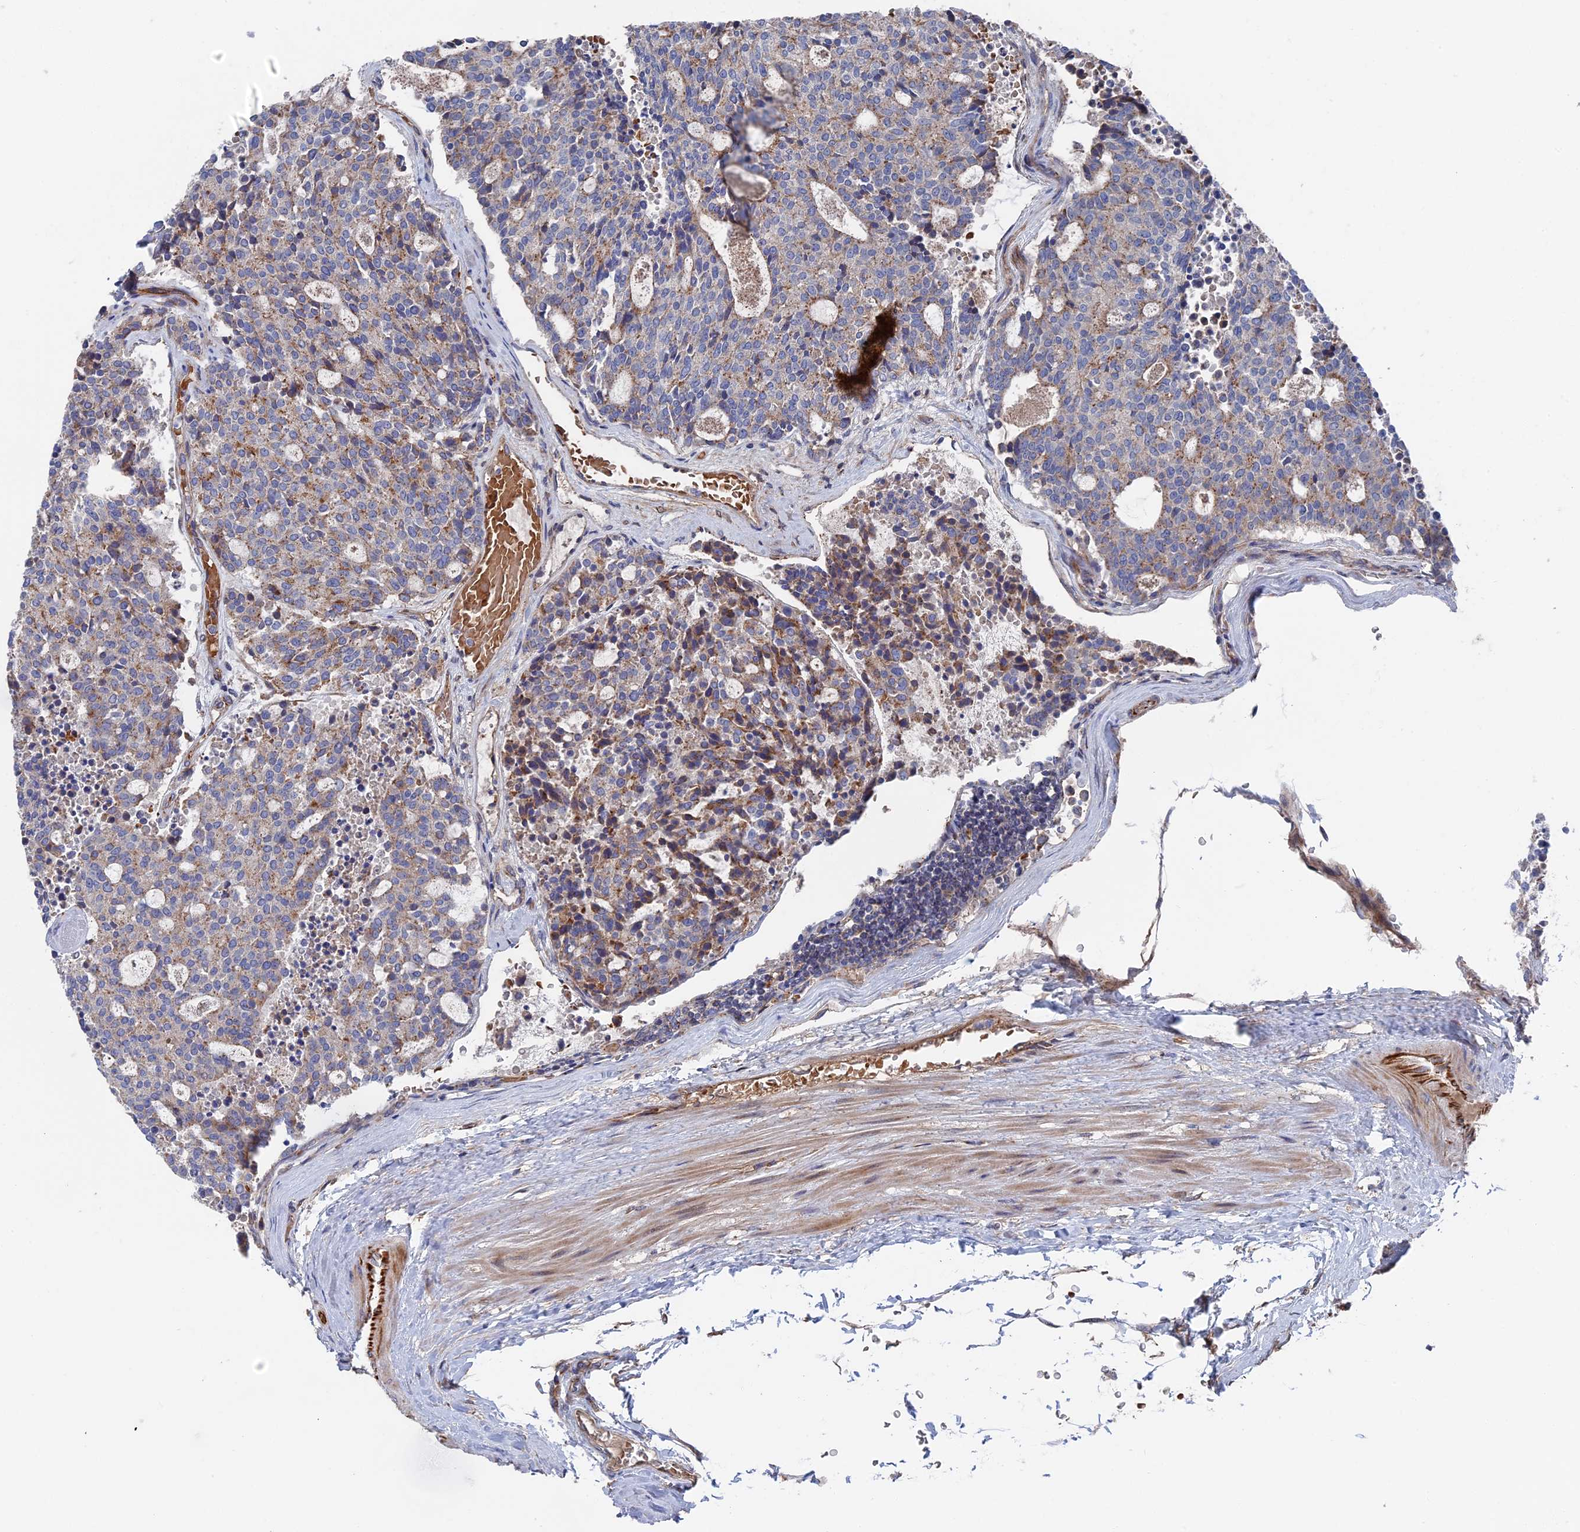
{"staining": {"intensity": "moderate", "quantity": "25%-75%", "location": "cytoplasmic/membranous"}, "tissue": "carcinoid", "cell_type": "Tumor cells", "image_type": "cancer", "snomed": [{"axis": "morphology", "description": "Carcinoid, malignant, NOS"}, {"axis": "topography", "description": "Pancreas"}], "caption": "The immunohistochemical stain shows moderate cytoplasmic/membranous staining in tumor cells of carcinoid (malignant) tissue.", "gene": "SMG9", "patient": {"sex": "female", "age": 54}}